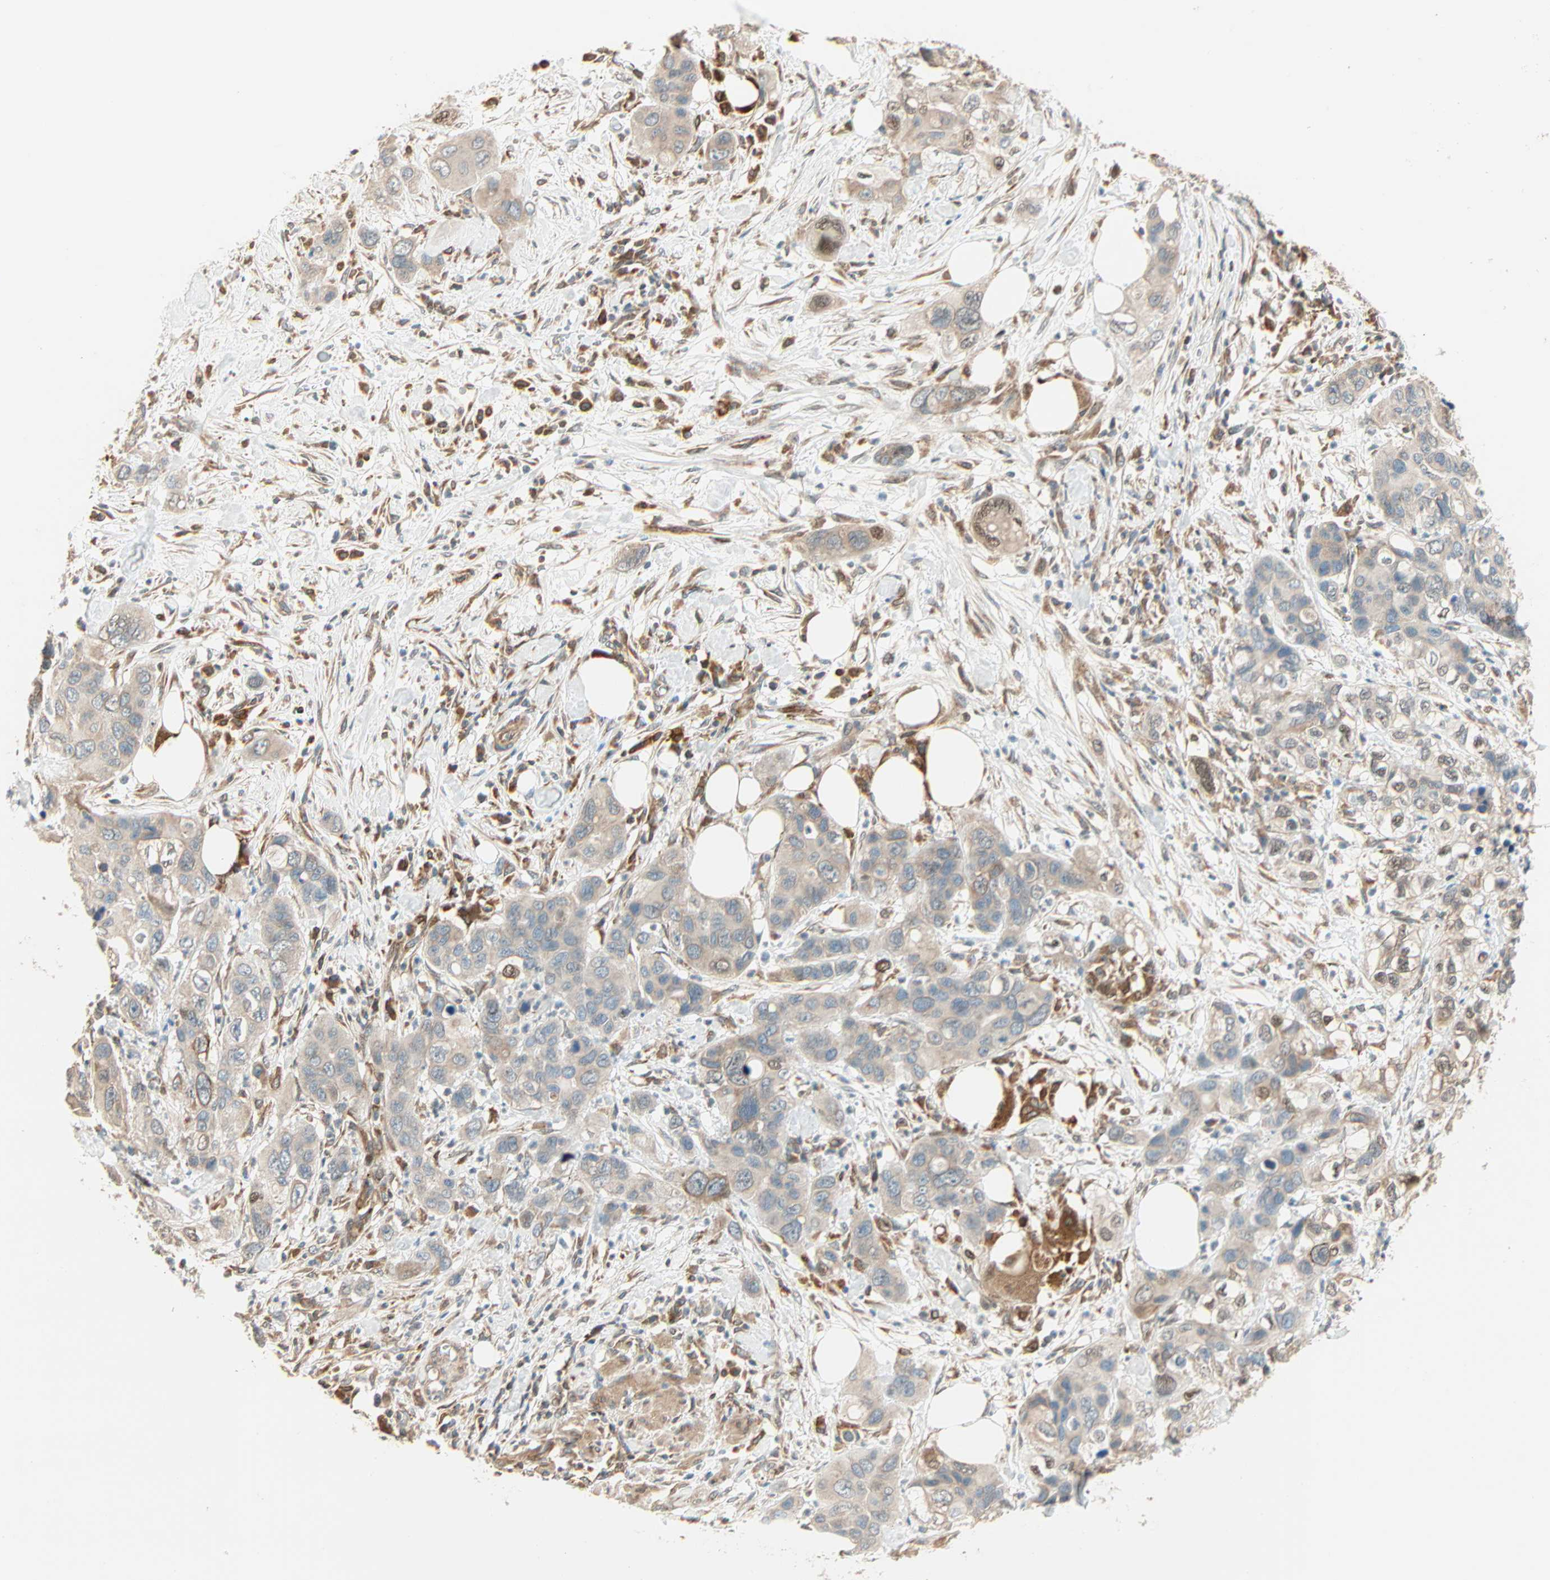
{"staining": {"intensity": "weak", "quantity": ">75%", "location": "cytoplasmic/membranous"}, "tissue": "pancreatic cancer", "cell_type": "Tumor cells", "image_type": "cancer", "snomed": [{"axis": "morphology", "description": "Adenocarcinoma, NOS"}, {"axis": "topography", "description": "Pancreas"}], "caption": "An immunohistochemistry photomicrograph of neoplastic tissue is shown. Protein staining in brown shows weak cytoplasmic/membranous positivity in pancreatic cancer within tumor cells. (IHC, brightfield microscopy, high magnification).", "gene": "PNPLA6", "patient": {"sex": "female", "age": 71}}